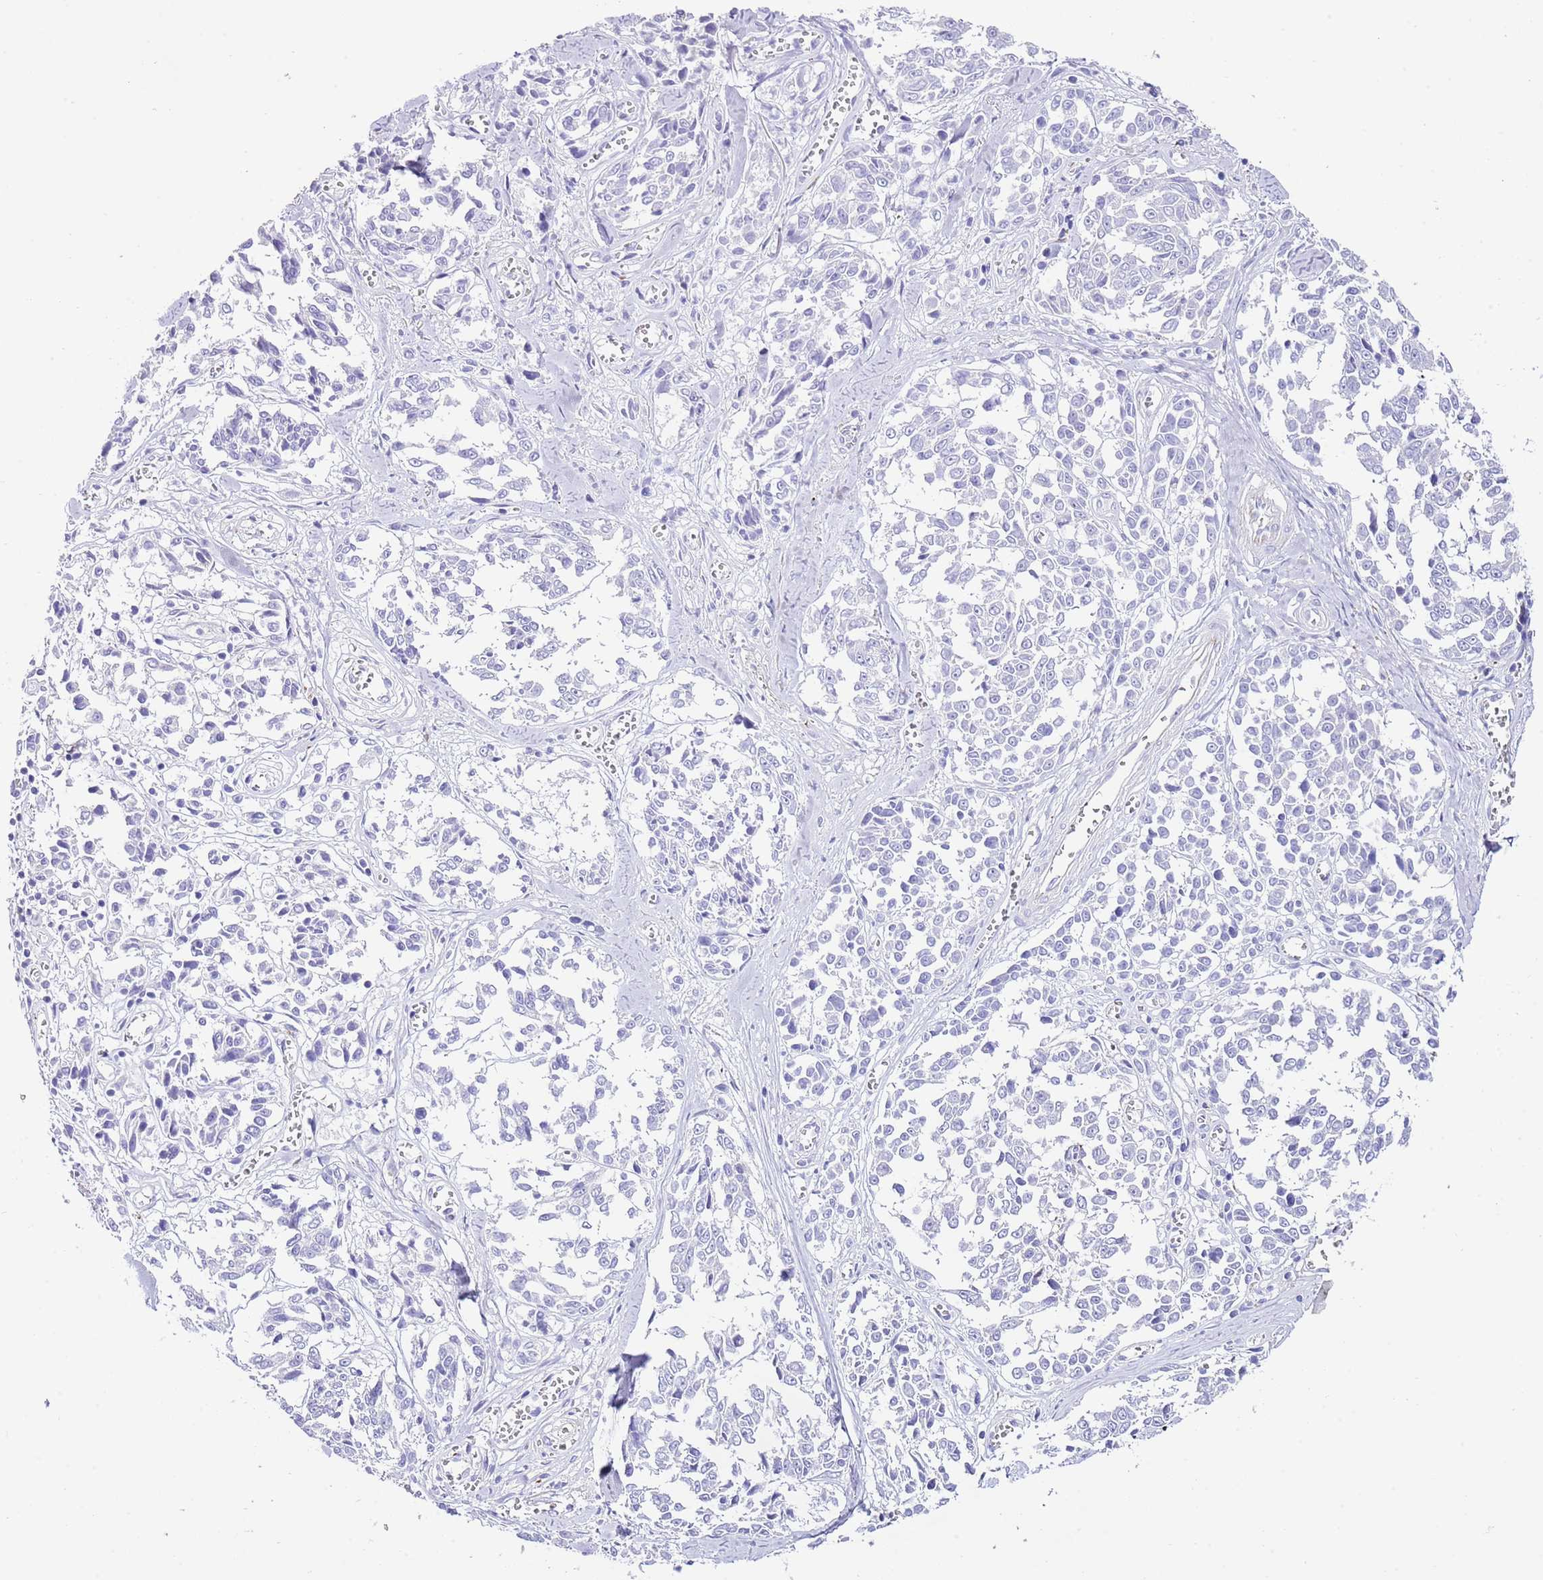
{"staining": {"intensity": "negative", "quantity": "none", "location": "none"}, "tissue": "melanoma", "cell_type": "Tumor cells", "image_type": "cancer", "snomed": [{"axis": "morphology", "description": "Malignant melanoma, NOS"}, {"axis": "topography", "description": "Skin"}], "caption": "Tumor cells are negative for brown protein staining in melanoma.", "gene": "ALDH3A1", "patient": {"sex": "female", "age": 64}}